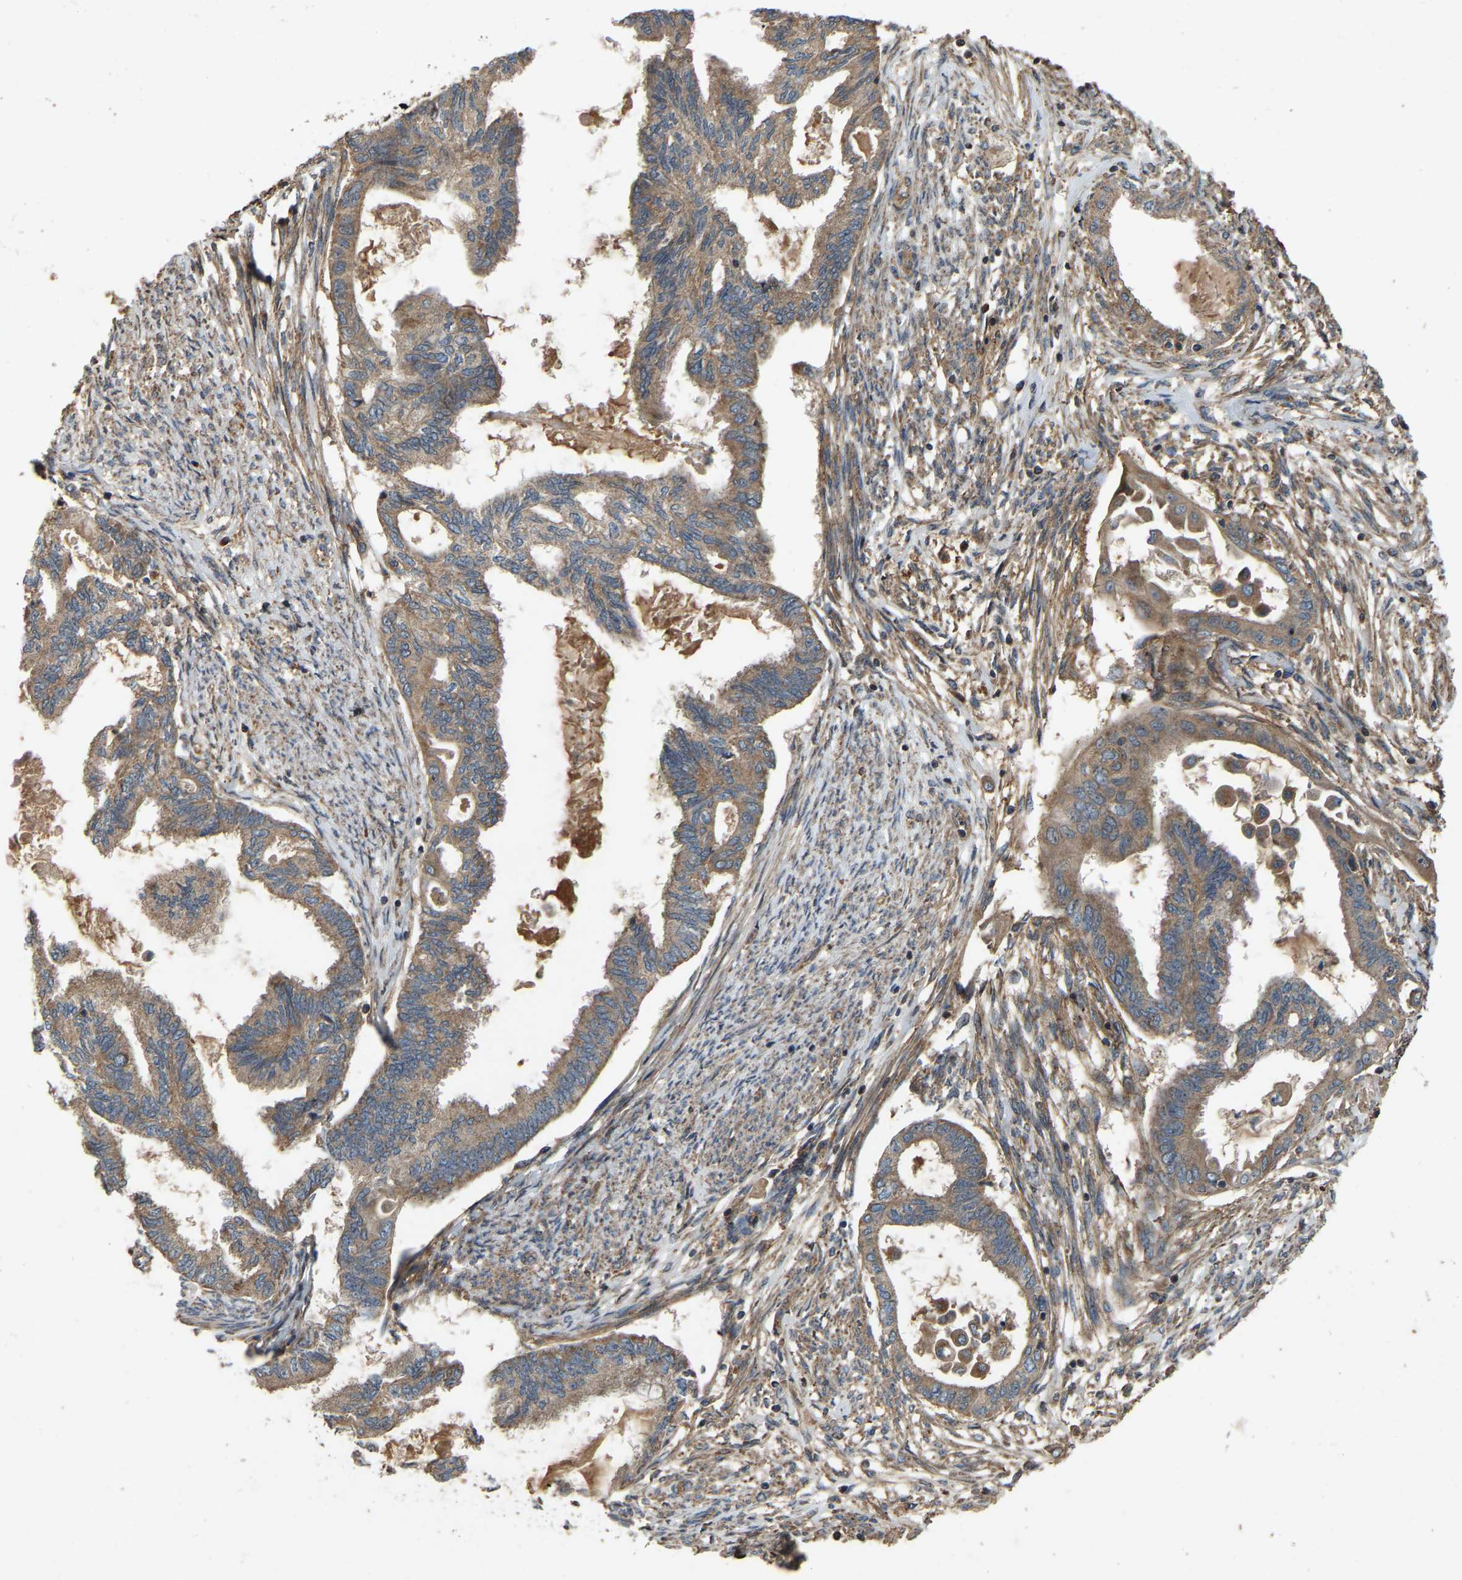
{"staining": {"intensity": "moderate", "quantity": ">75%", "location": "cytoplasmic/membranous"}, "tissue": "cervical cancer", "cell_type": "Tumor cells", "image_type": "cancer", "snomed": [{"axis": "morphology", "description": "Normal tissue, NOS"}, {"axis": "morphology", "description": "Adenocarcinoma, NOS"}, {"axis": "topography", "description": "Cervix"}, {"axis": "topography", "description": "Endometrium"}], "caption": "High-power microscopy captured an immunohistochemistry (IHC) photomicrograph of cervical cancer (adenocarcinoma), revealing moderate cytoplasmic/membranous expression in about >75% of tumor cells.", "gene": "SAMD9L", "patient": {"sex": "female", "age": 86}}